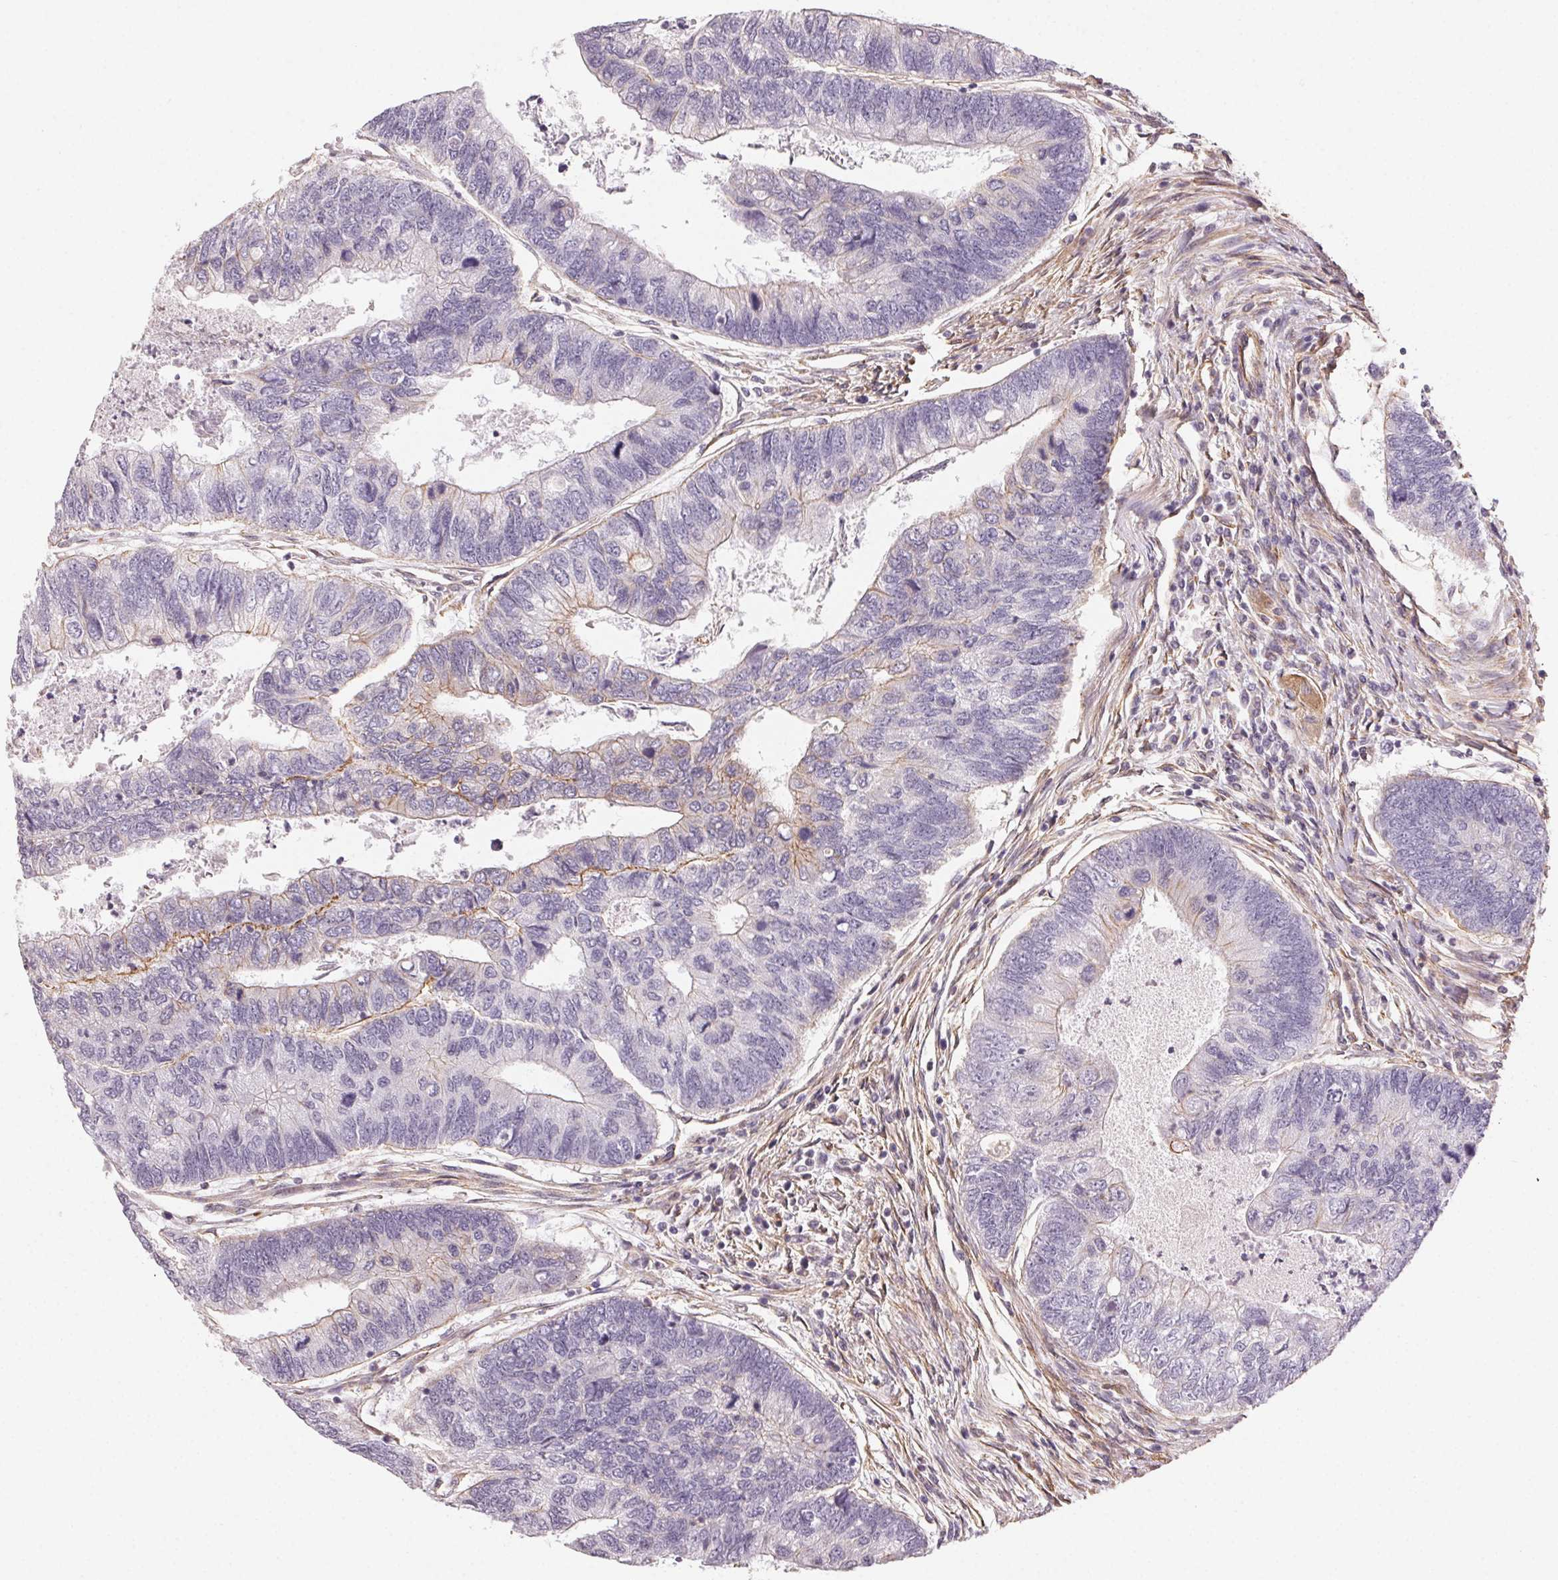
{"staining": {"intensity": "negative", "quantity": "none", "location": "none"}, "tissue": "colorectal cancer", "cell_type": "Tumor cells", "image_type": "cancer", "snomed": [{"axis": "morphology", "description": "Adenocarcinoma, NOS"}, {"axis": "topography", "description": "Colon"}], "caption": "Tumor cells show no significant staining in adenocarcinoma (colorectal).", "gene": "PLA2G4F", "patient": {"sex": "female", "age": 67}}